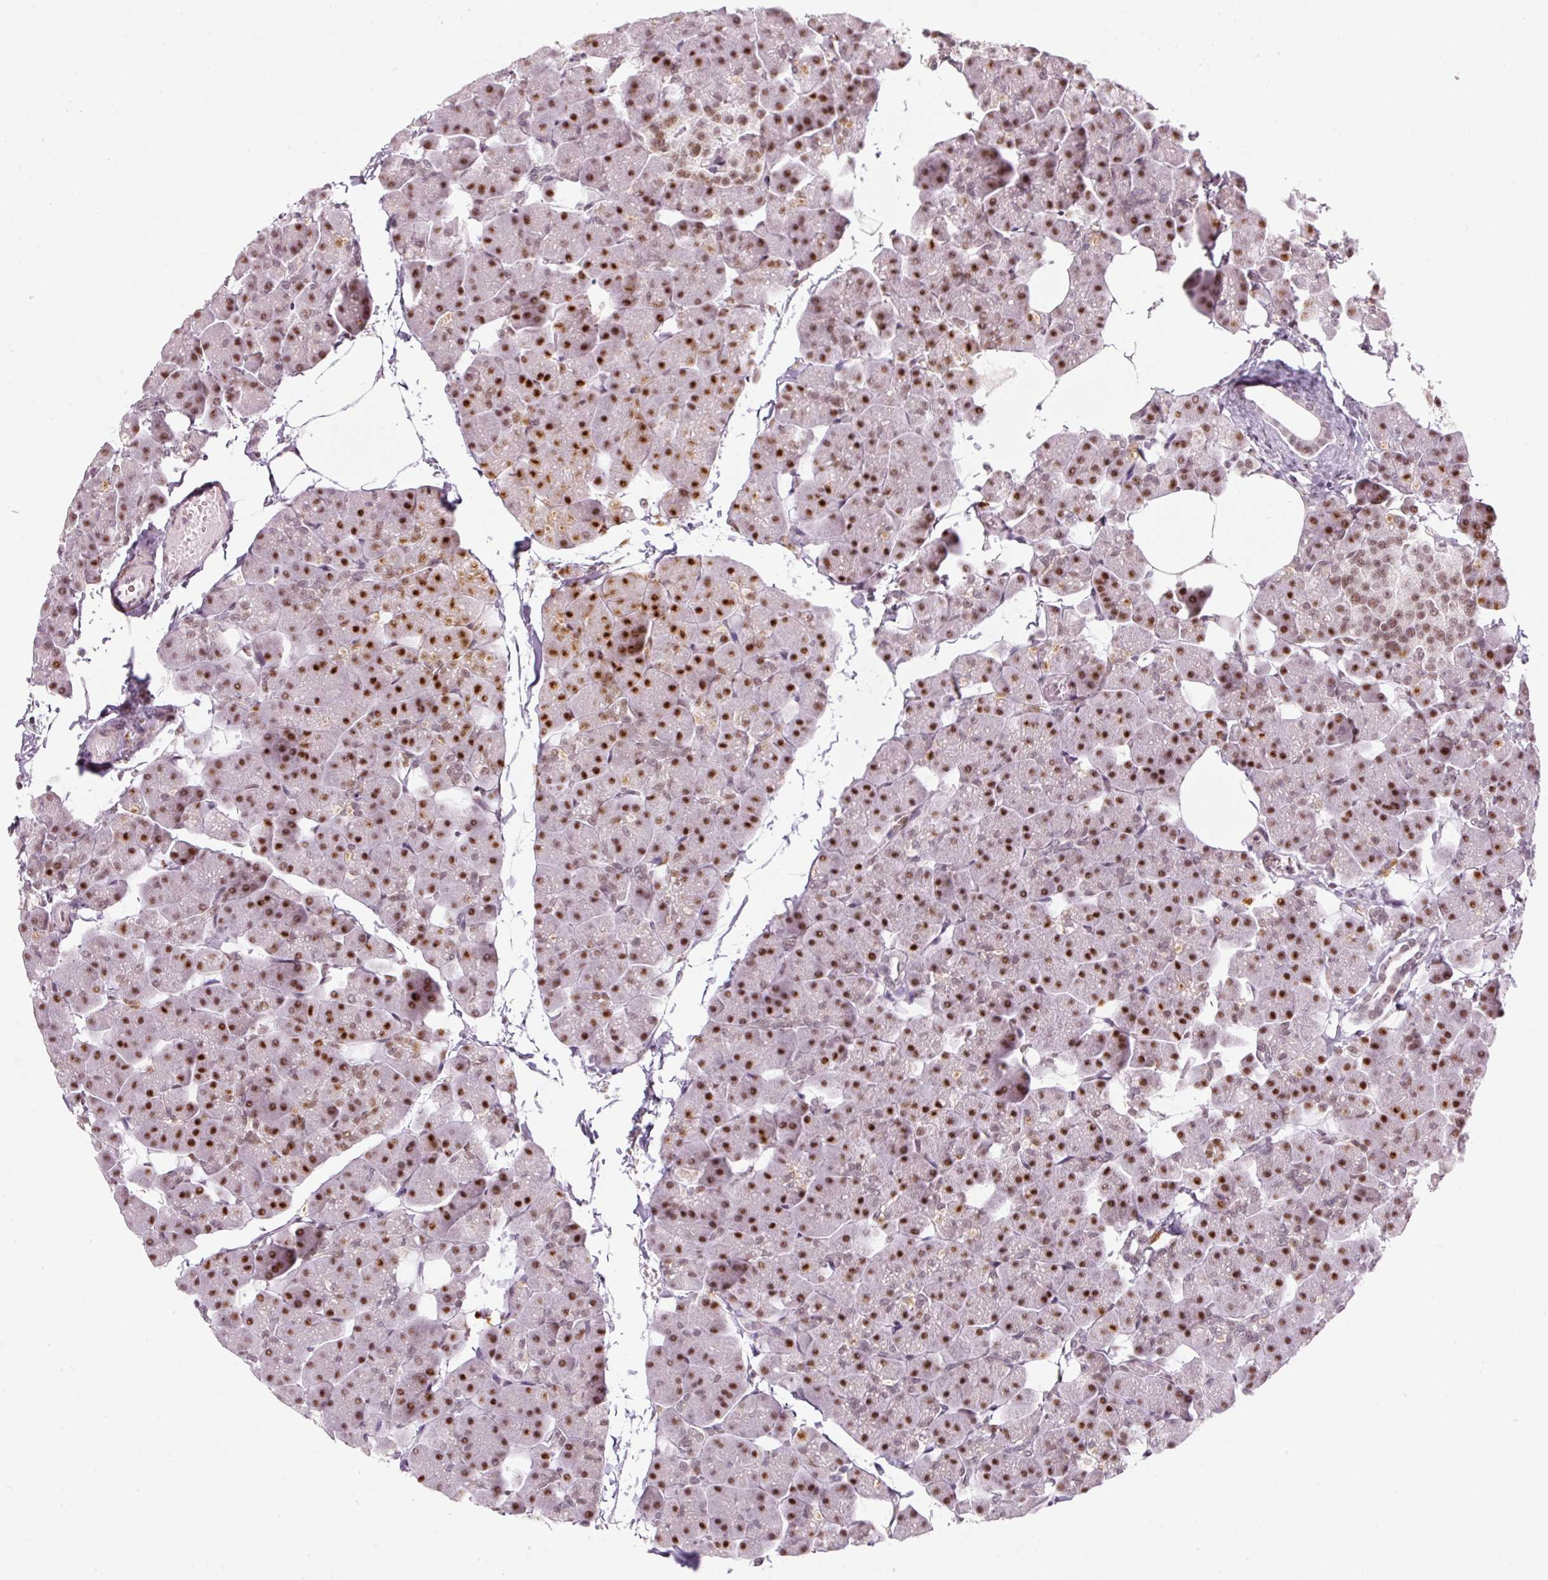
{"staining": {"intensity": "strong", "quantity": ">75%", "location": "nuclear"}, "tissue": "pancreas", "cell_type": "Exocrine glandular cells", "image_type": "normal", "snomed": [{"axis": "morphology", "description": "Normal tissue, NOS"}, {"axis": "topography", "description": "Pancreas"}], "caption": "Protein expression analysis of benign human pancreas reveals strong nuclear positivity in about >75% of exocrine glandular cells. Ihc stains the protein in brown and the nuclei are stained blue.", "gene": "U2AF2", "patient": {"sex": "male", "age": 35}}